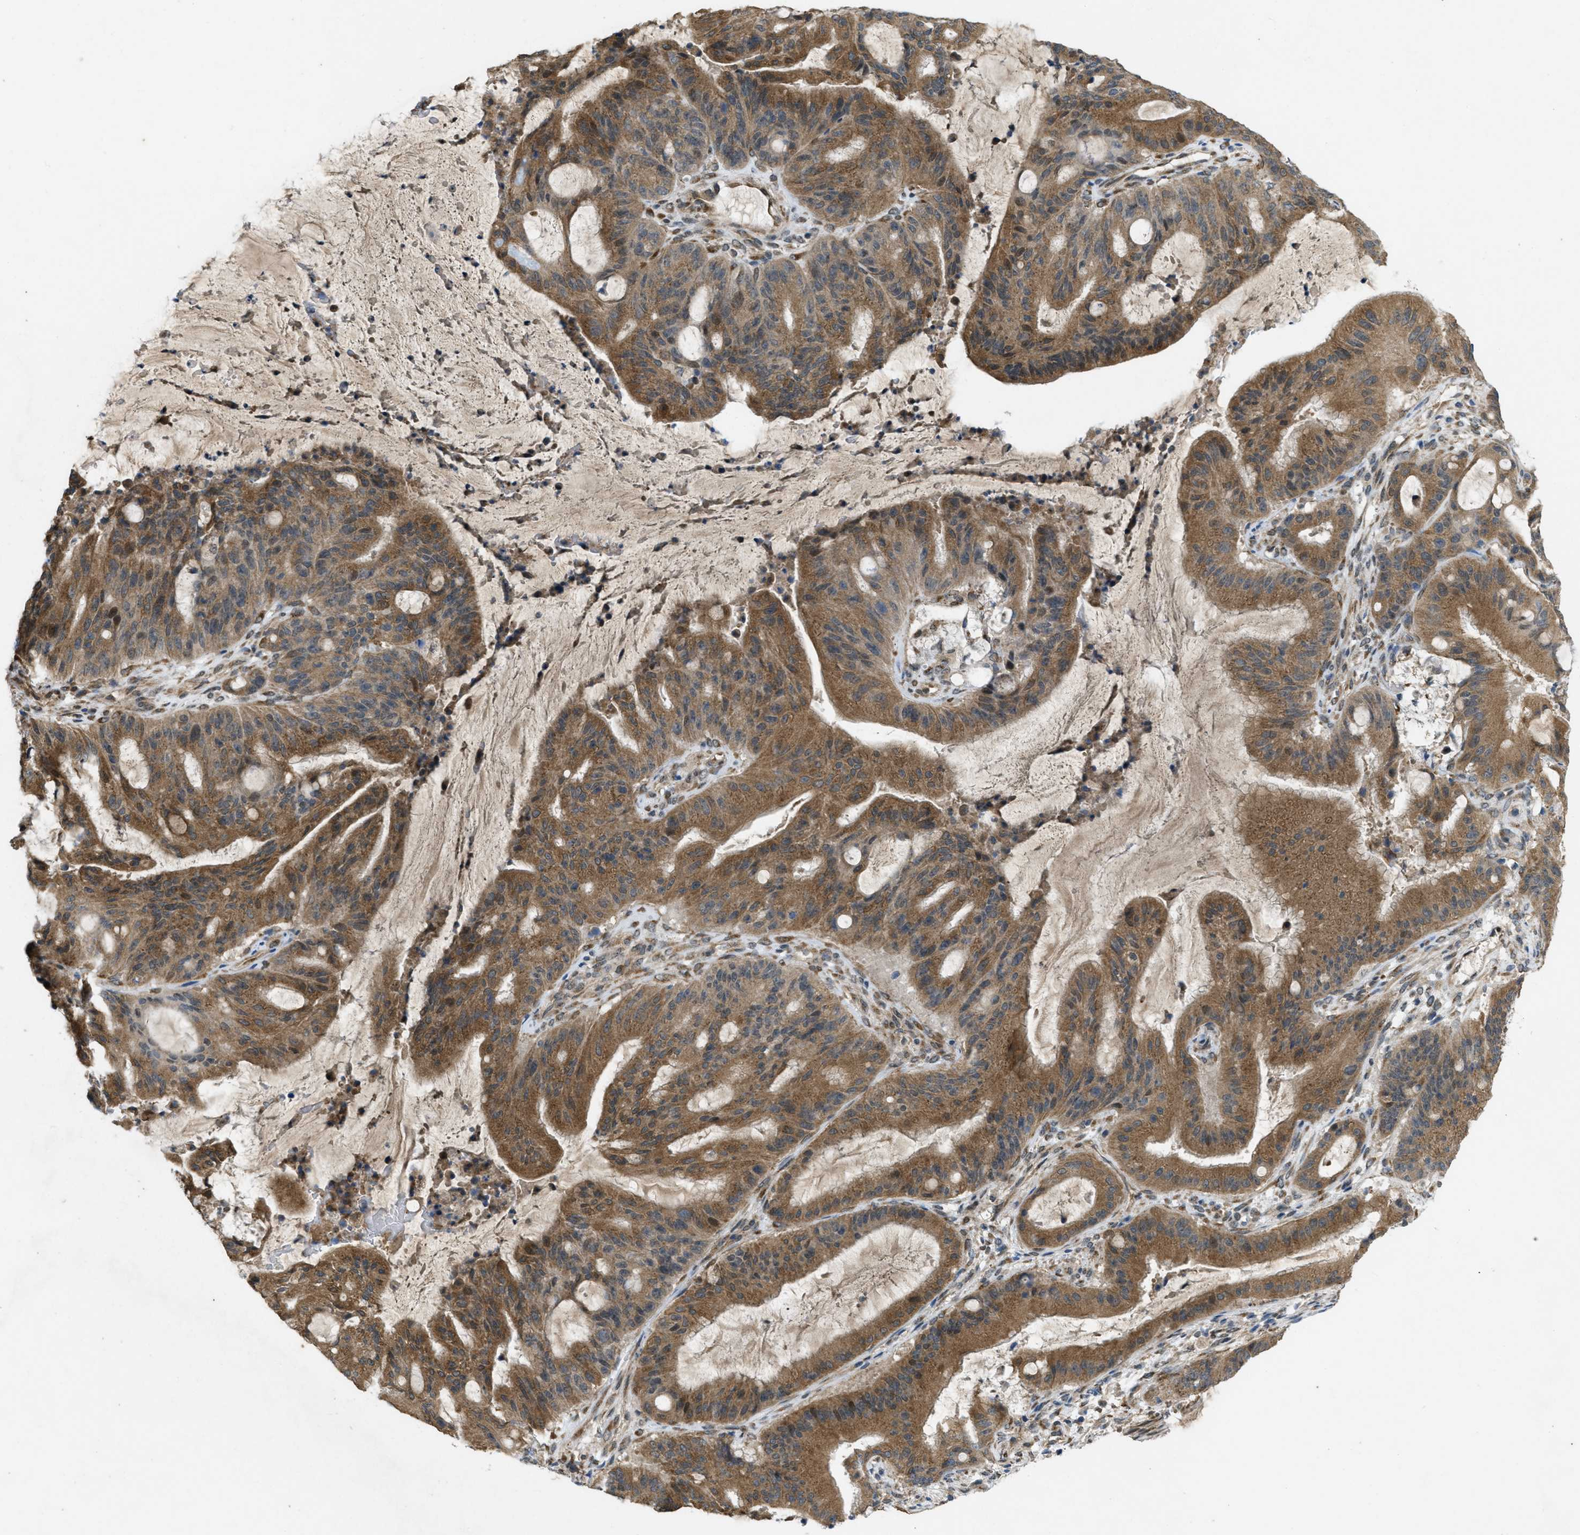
{"staining": {"intensity": "moderate", "quantity": ">75%", "location": "cytoplasmic/membranous"}, "tissue": "liver cancer", "cell_type": "Tumor cells", "image_type": "cancer", "snomed": [{"axis": "morphology", "description": "Normal tissue, NOS"}, {"axis": "morphology", "description": "Cholangiocarcinoma"}, {"axis": "topography", "description": "Liver"}, {"axis": "topography", "description": "Peripheral nerve tissue"}], "caption": "Protein expression analysis of human liver cancer (cholangiocarcinoma) reveals moderate cytoplasmic/membranous expression in about >75% of tumor cells.", "gene": "IFNLR1", "patient": {"sex": "female", "age": 73}}